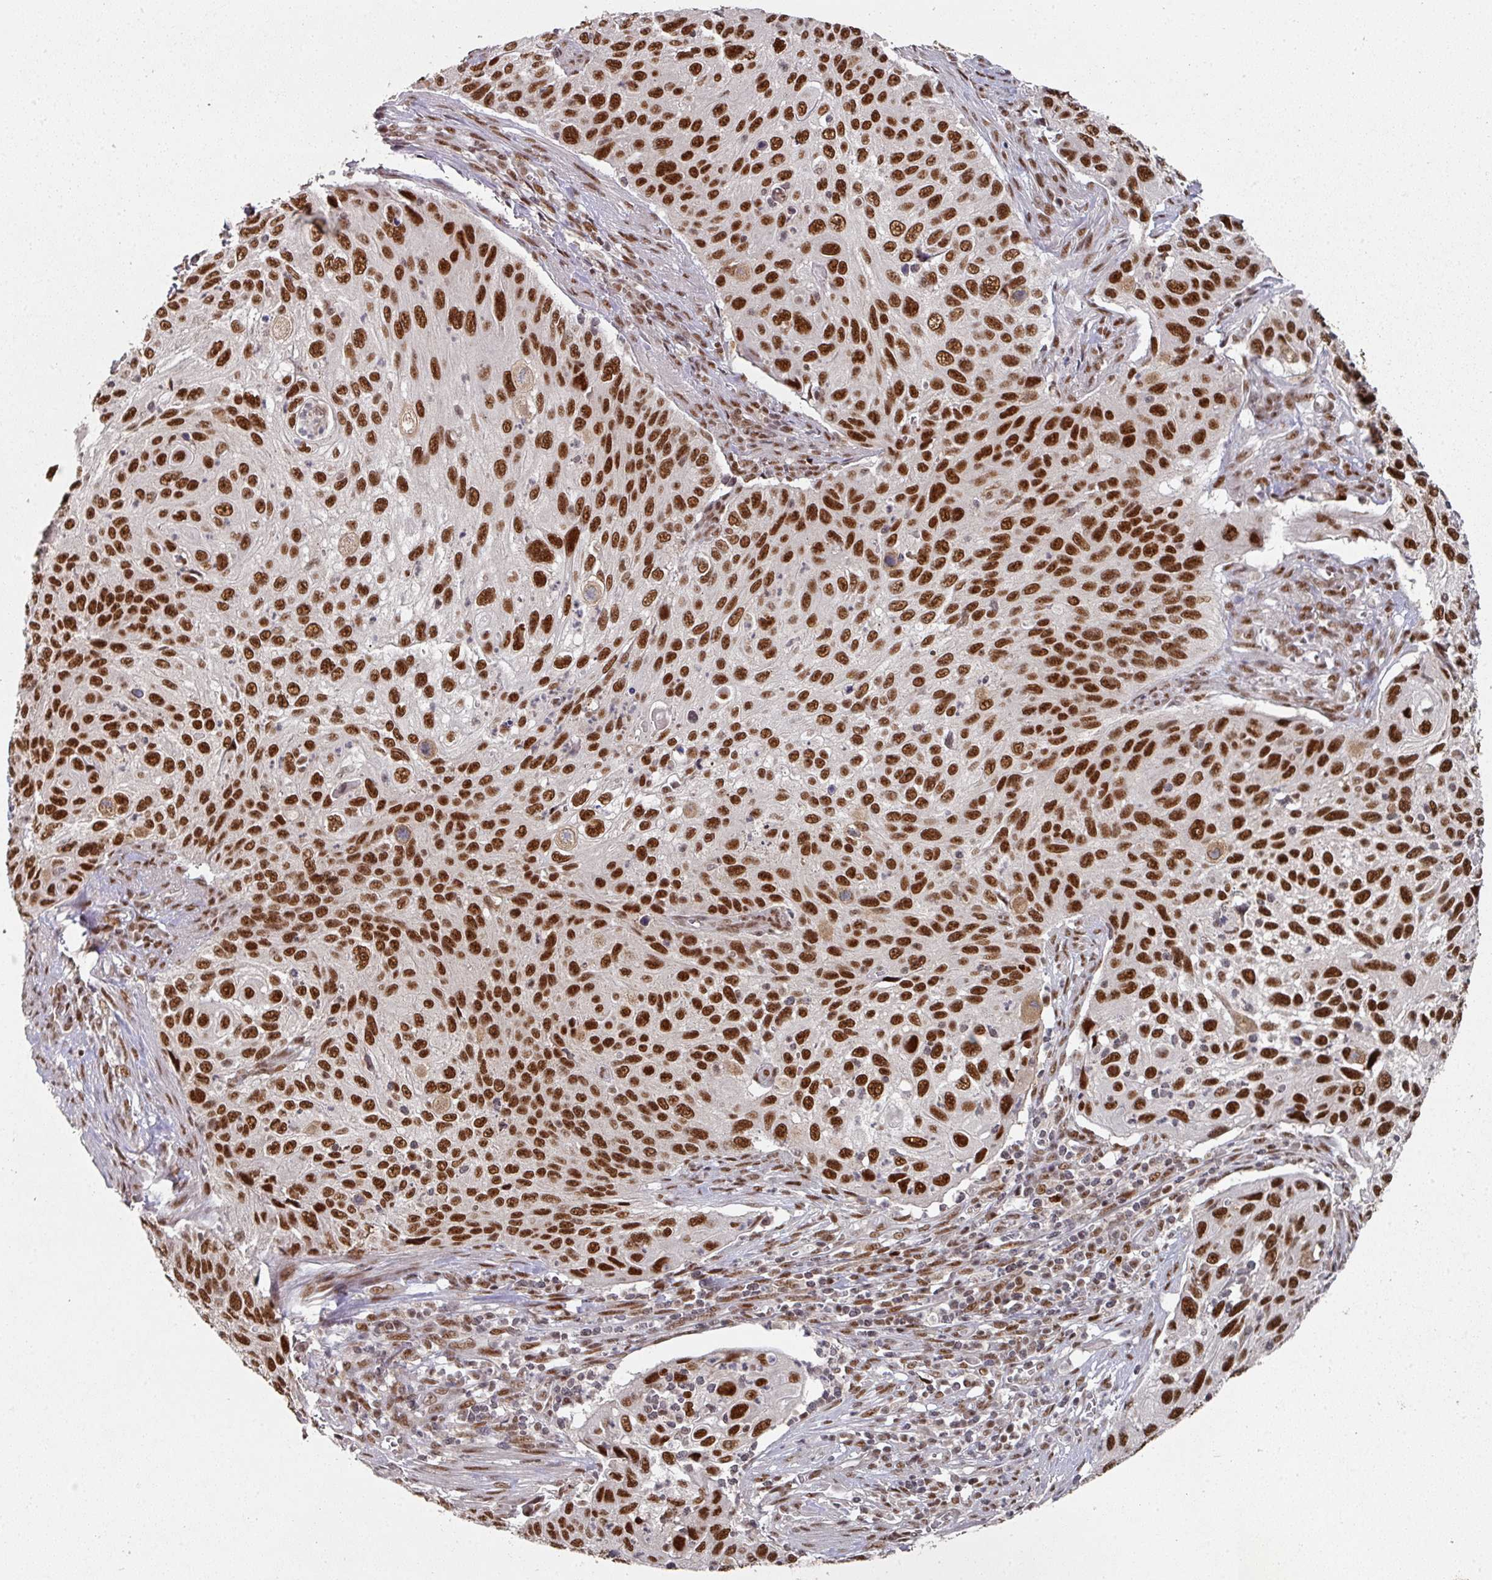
{"staining": {"intensity": "strong", "quantity": ">75%", "location": "nuclear"}, "tissue": "cervical cancer", "cell_type": "Tumor cells", "image_type": "cancer", "snomed": [{"axis": "morphology", "description": "Squamous cell carcinoma, NOS"}, {"axis": "topography", "description": "Cervix"}], "caption": "Human cervical cancer stained with a protein marker reveals strong staining in tumor cells.", "gene": "MEPCE", "patient": {"sex": "female", "age": 70}}